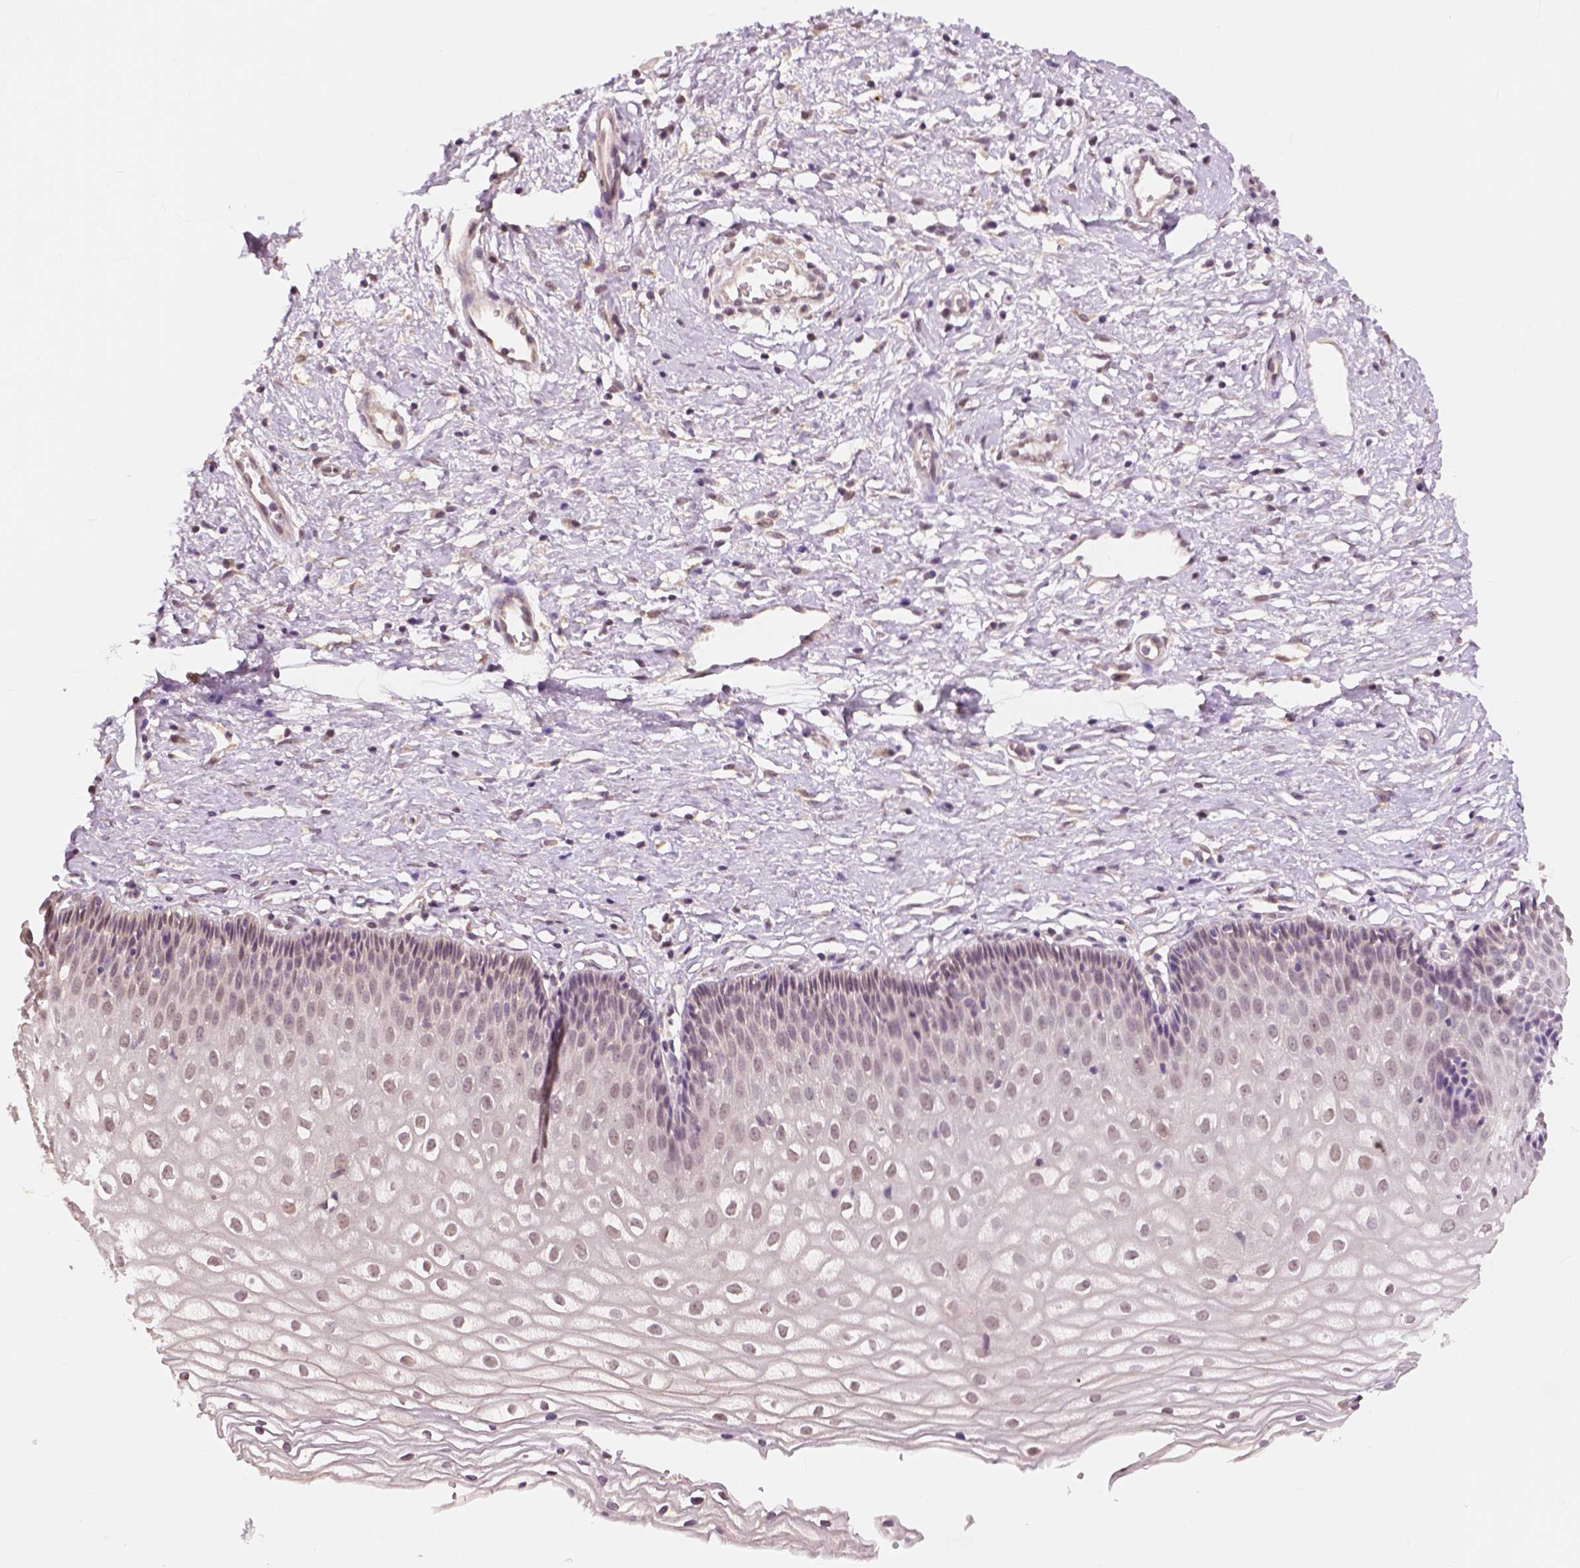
{"staining": {"intensity": "moderate", "quantity": "25%-75%", "location": "cytoplasmic/membranous,nuclear"}, "tissue": "cervix", "cell_type": "Glandular cells", "image_type": "normal", "snomed": [{"axis": "morphology", "description": "Normal tissue, NOS"}, {"axis": "topography", "description": "Cervix"}], "caption": "Protein analysis of unremarkable cervix displays moderate cytoplasmic/membranous,nuclear expression in about 25%-75% of glandular cells.", "gene": "MAP1LC3B", "patient": {"sex": "female", "age": 36}}